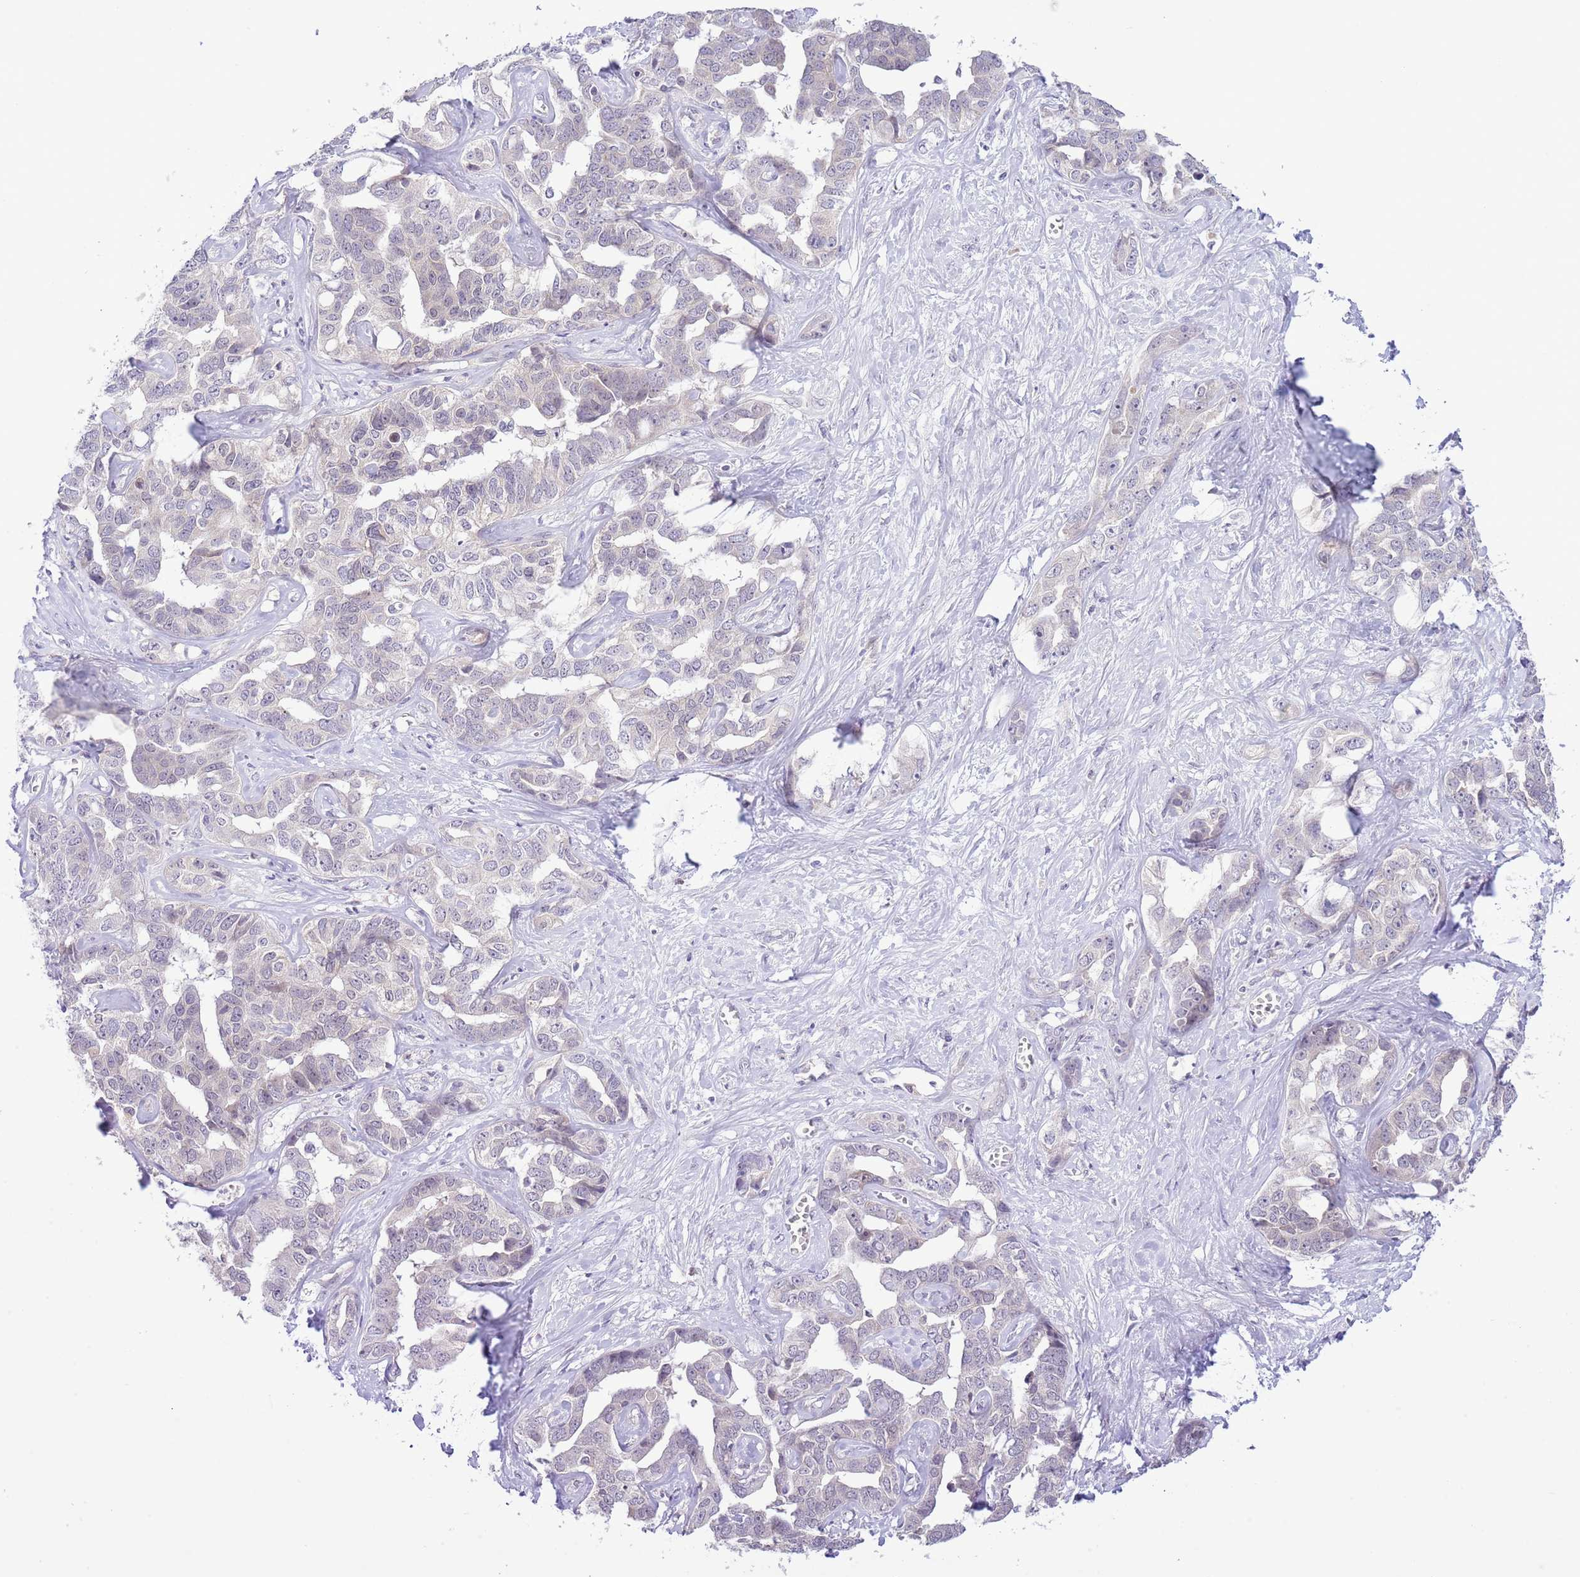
{"staining": {"intensity": "negative", "quantity": "none", "location": "none"}, "tissue": "liver cancer", "cell_type": "Tumor cells", "image_type": "cancer", "snomed": [{"axis": "morphology", "description": "Cholangiocarcinoma"}, {"axis": "topography", "description": "Liver"}], "caption": "A high-resolution image shows immunohistochemistry (IHC) staining of liver cholangiocarcinoma, which reveals no significant staining in tumor cells.", "gene": "GALK2", "patient": {"sex": "male", "age": 59}}